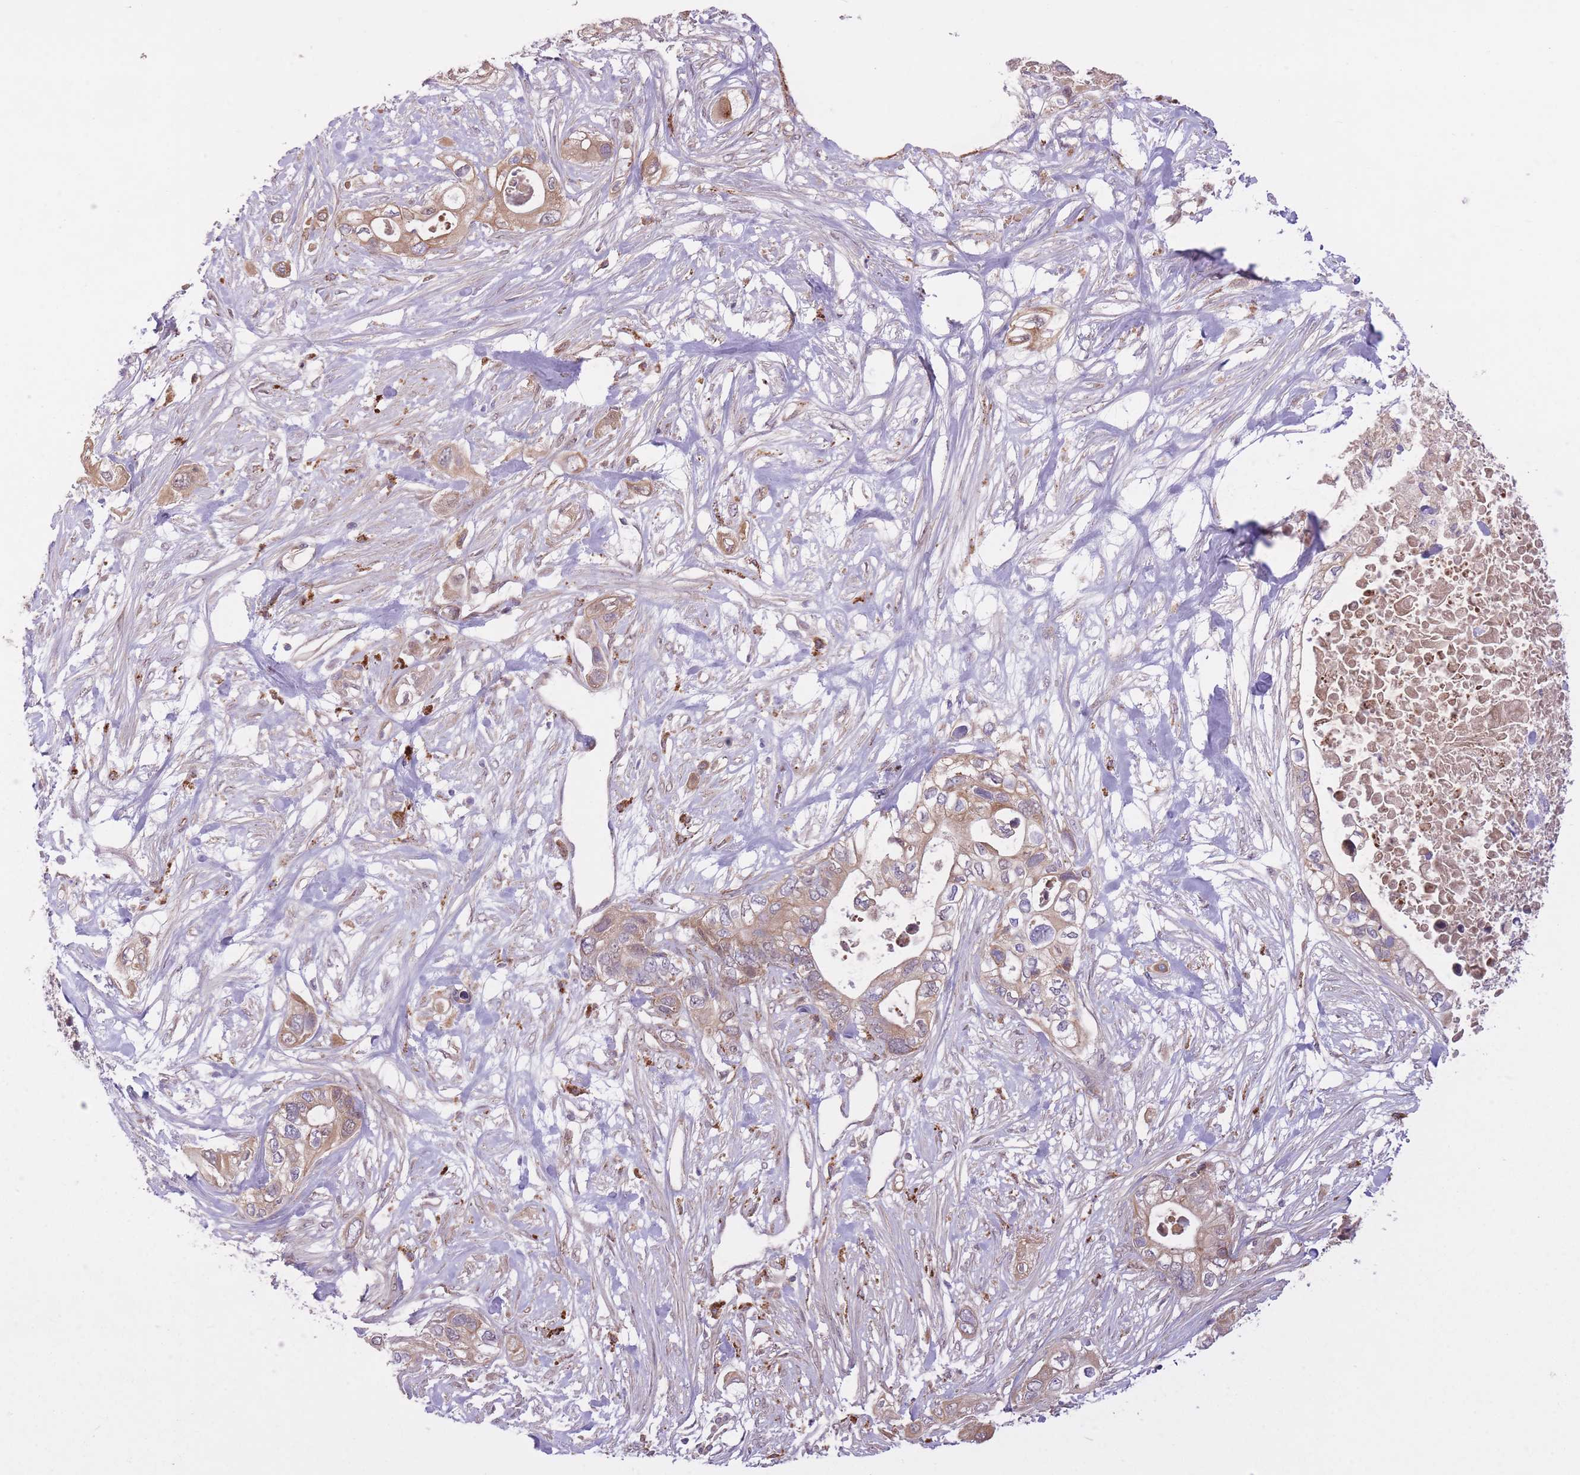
{"staining": {"intensity": "weak", "quantity": ">75%", "location": "cytoplasmic/membranous"}, "tissue": "pancreatic cancer", "cell_type": "Tumor cells", "image_type": "cancer", "snomed": [{"axis": "morphology", "description": "Adenocarcinoma, NOS"}, {"axis": "topography", "description": "Pancreas"}], "caption": "Weak cytoplasmic/membranous protein staining is present in approximately >75% of tumor cells in pancreatic cancer.", "gene": "POLR3F", "patient": {"sex": "female", "age": 63}}